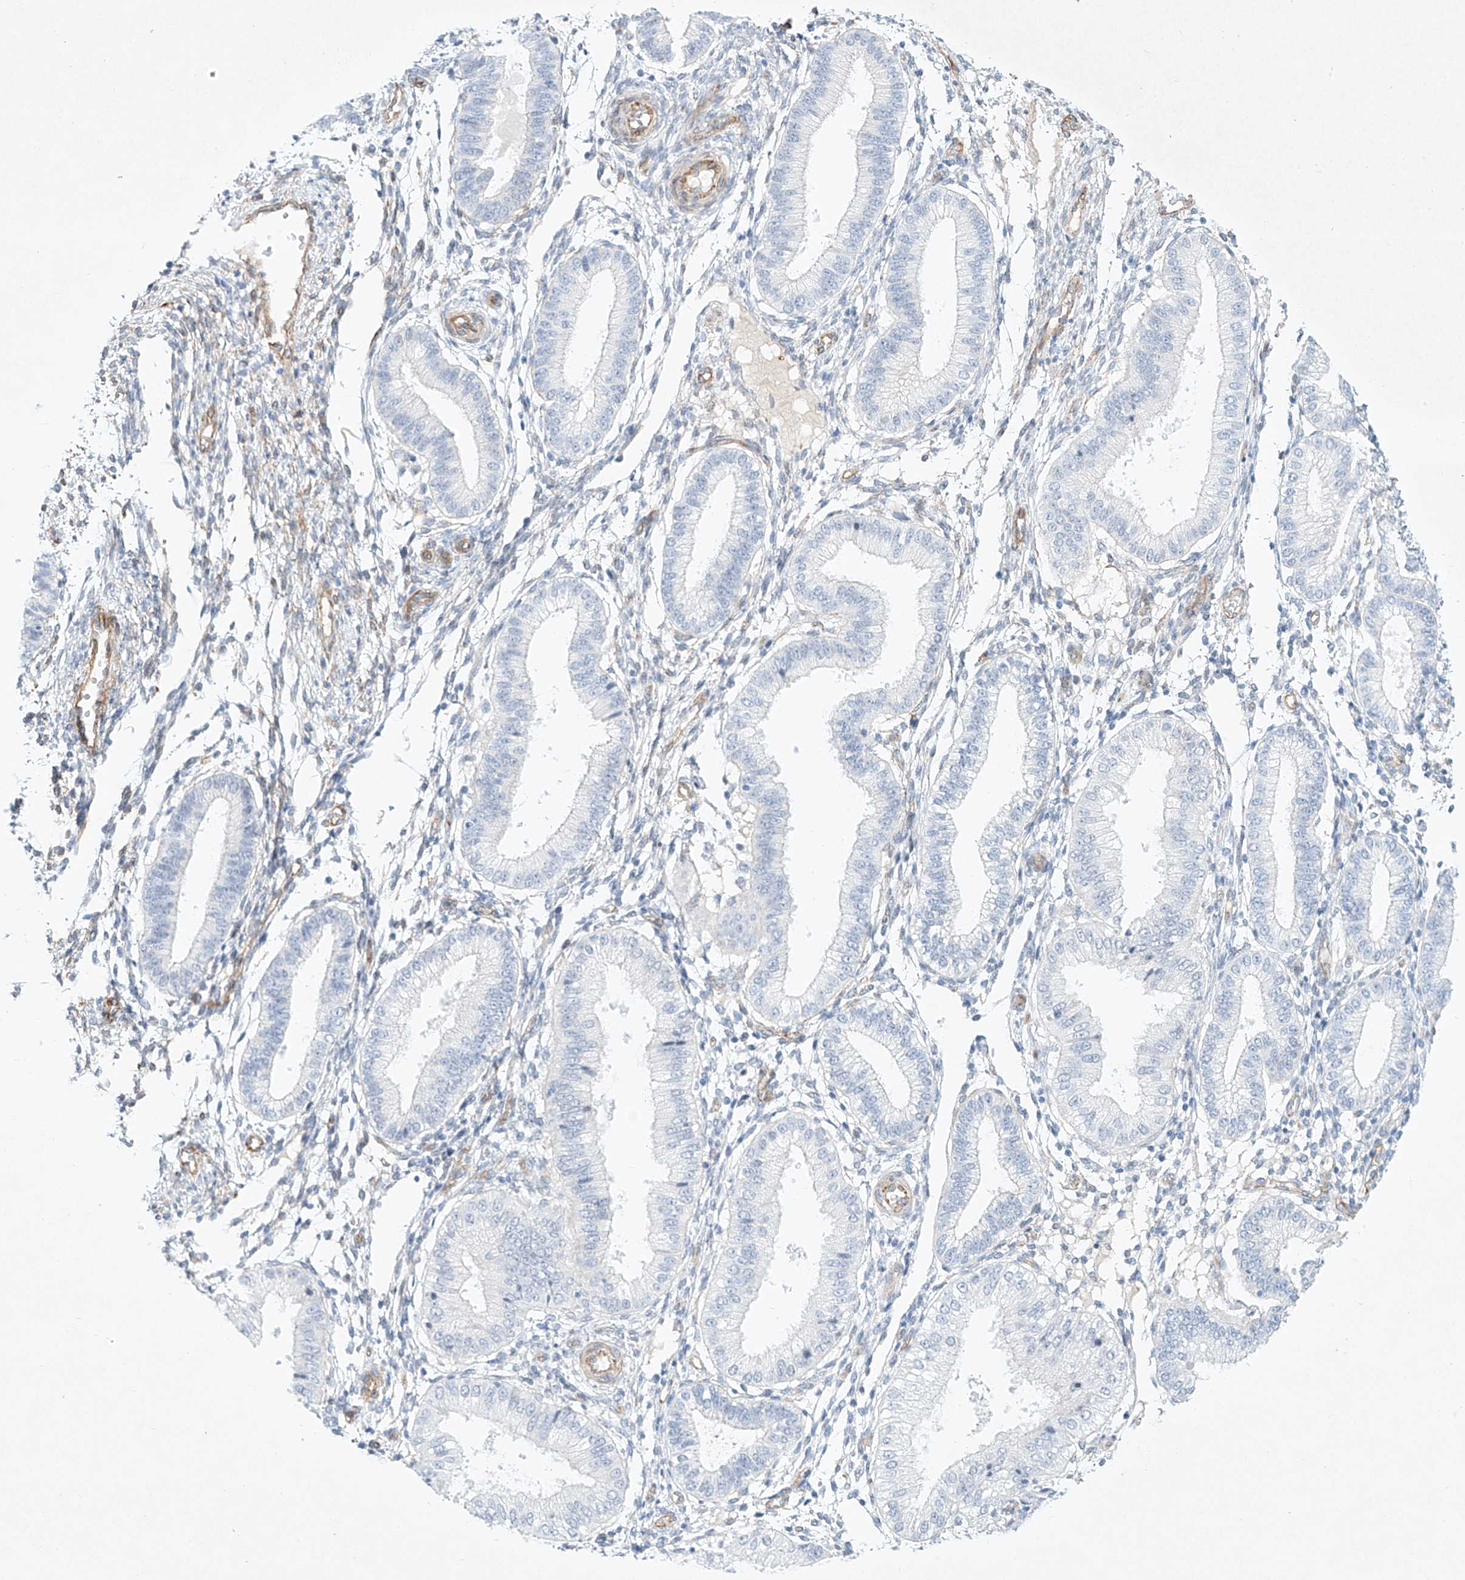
{"staining": {"intensity": "negative", "quantity": "none", "location": "none"}, "tissue": "endometrium", "cell_type": "Cells in endometrial stroma", "image_type": "normal", "snomed": [{"axis": "morphology", "description": "Normal tissue, NOS"}, {"axis": "topography", "description": "Endometrium"}], "caption": "Immunohistochemical staining of normal endometrium displays no significant expression in cells in endometrial stroma.", "gene": "REEP2", "patient": {"sex": "female", "age": 39}}